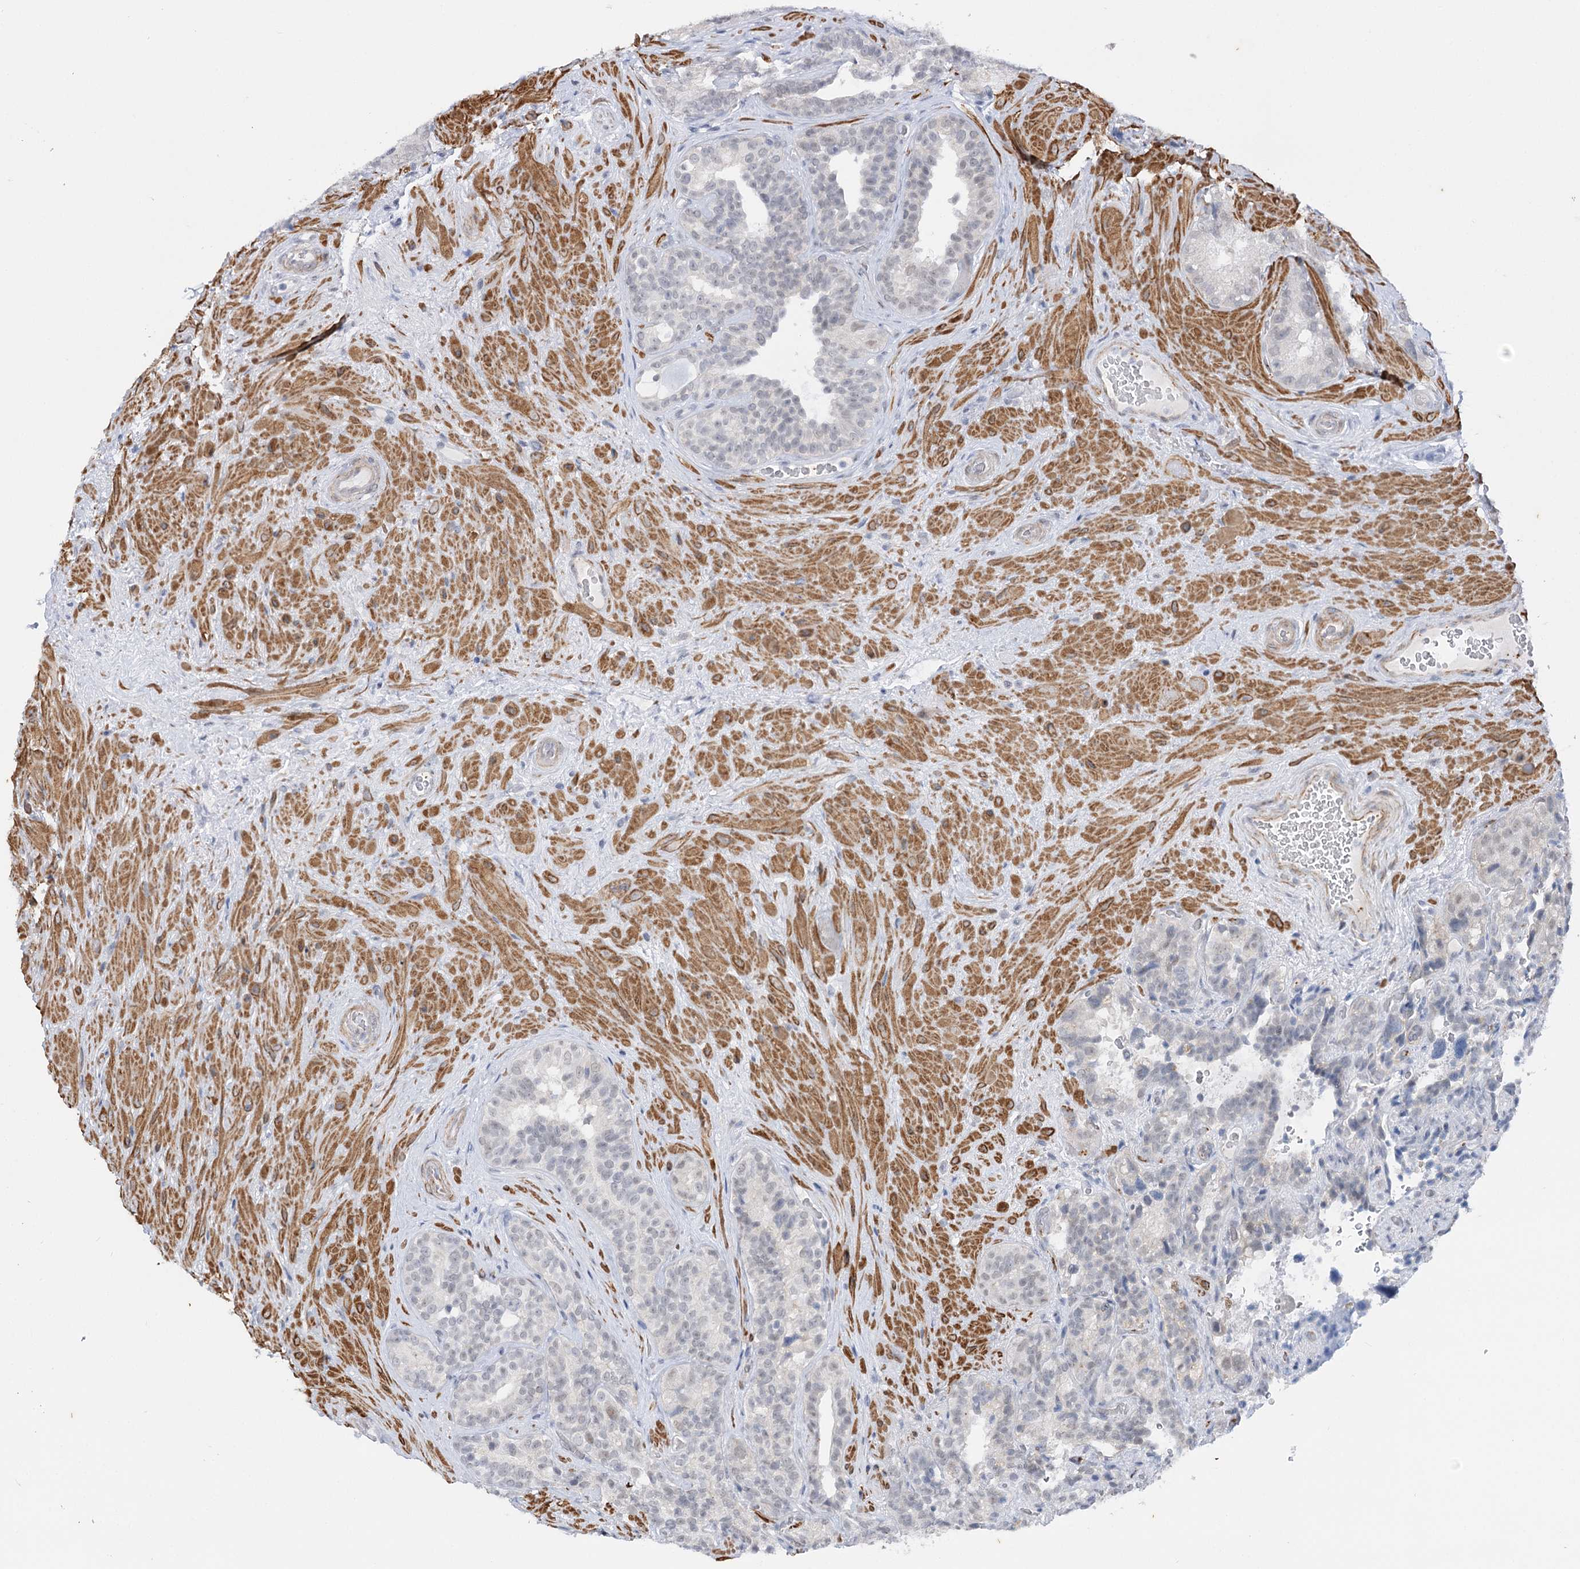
{"staining": {"intensity": "negative", "quantity": "none", "location": "none"}, "tissue": "seminal vesicle", "cell_type": "Glandular cells", "image_type": "normal", "snomed": [{"axis": "morphology", "description": "Normal tissue, NOS"}, {"axis": "topography", "description": "Seminal veicle"}, {"axis": "topography", "description": "Peripheral nerve tissue"}], "caption": "Normal seminal vesicle was stained to show a protein in brown. There is no significant staining in glandular cells. (Stains: DAB (3,3'-diaminobenzidine) immunohistochemistry (IHC) with hematoxylin counter stain, Microscopy: brightfield microscopy at high magnification).", "gene": "AGXT2", "patient": {"sex": "male", "age": 67}}